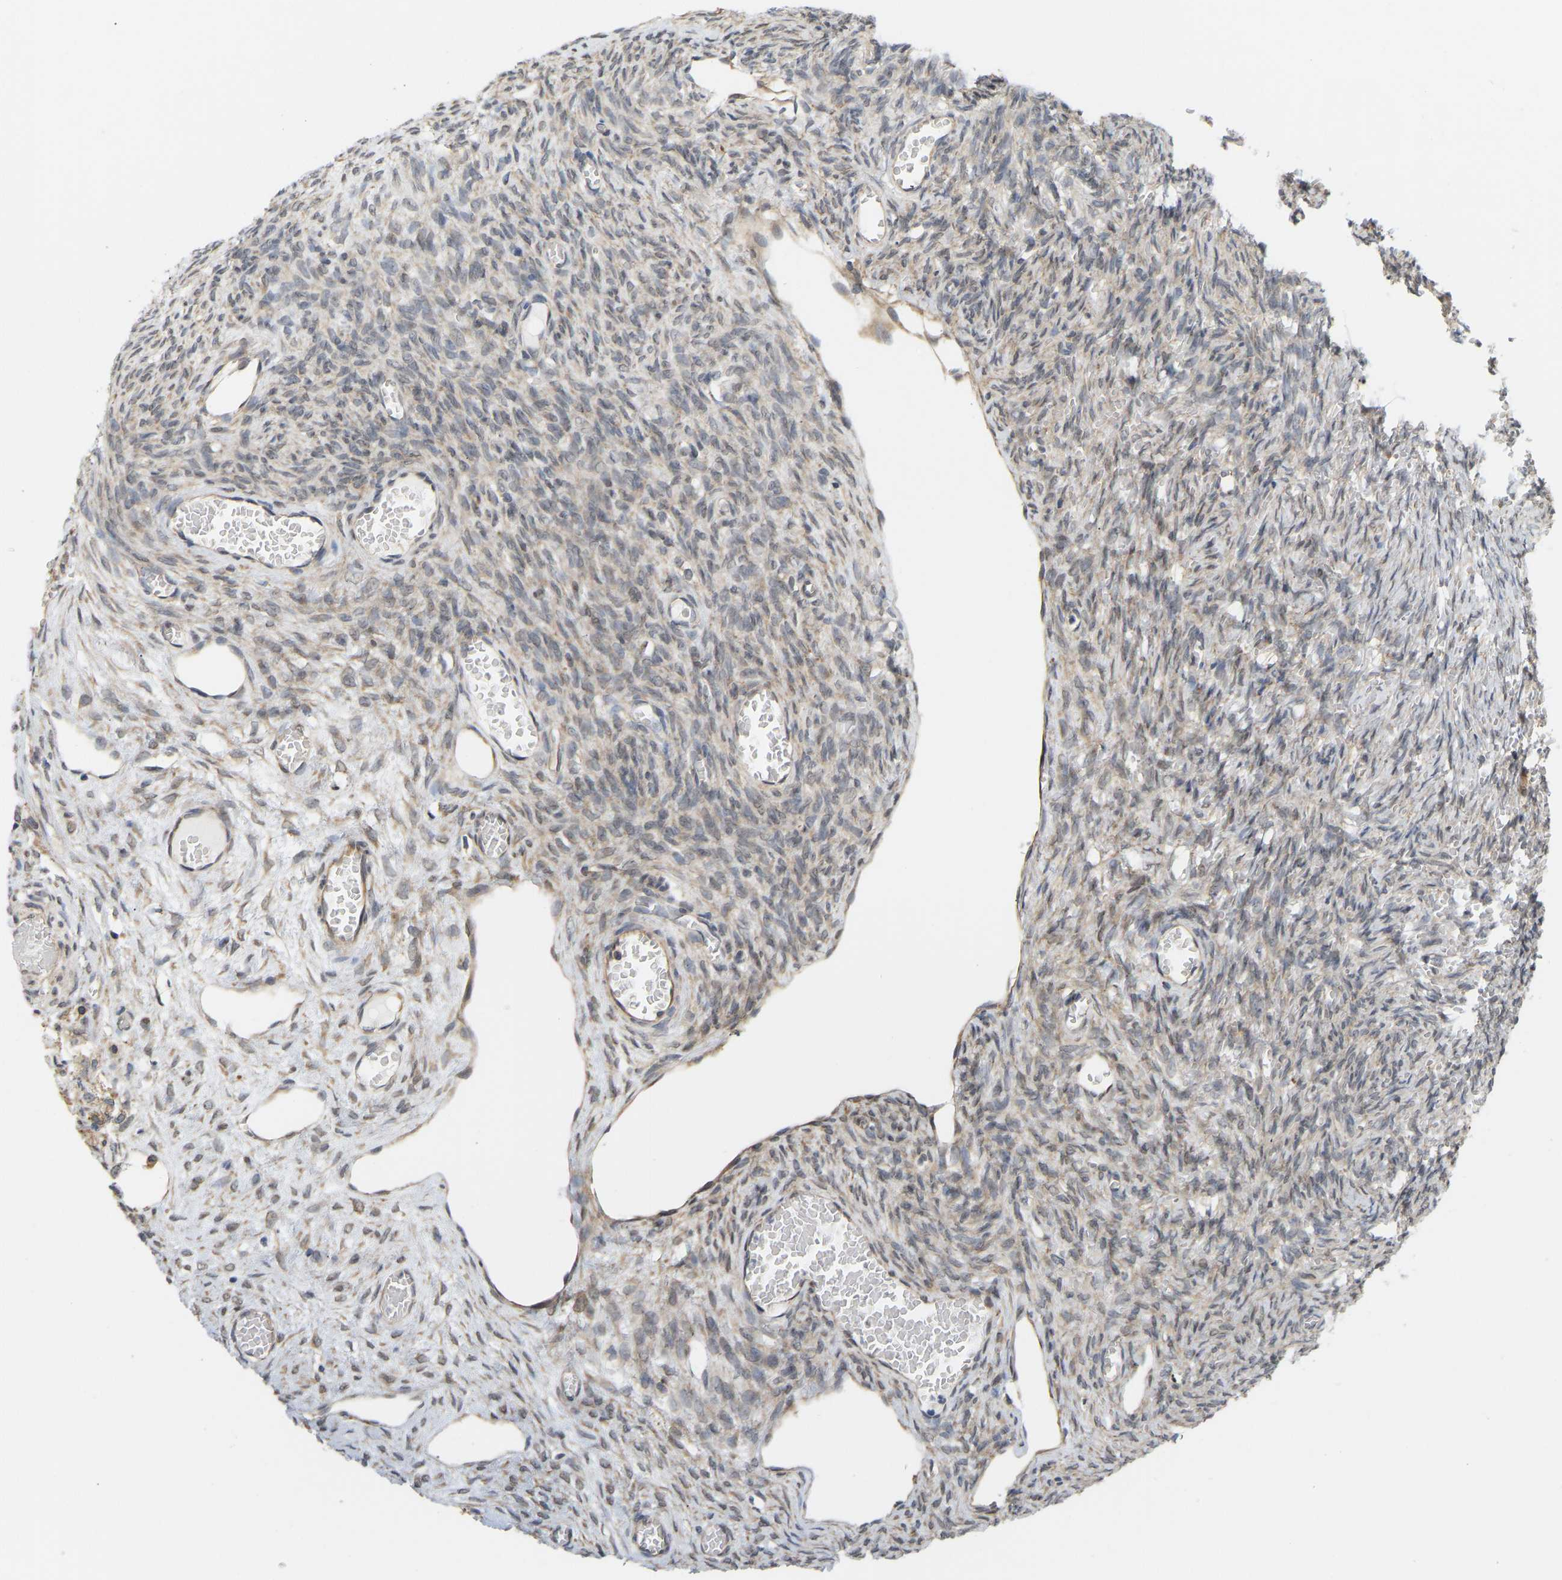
{"staining": {"intensity": "moderate", "quantity": ">75%", "location": "cytoplasmic/membranous"}, "tissue": "ovary", "cell_type": "Follicle cells", "image_type": "normal", "snomed": [{"axis": "morphology", "description": "Normal tissue, NOS"}, {"axis": "topography", "description": "Ovary"}], "caption": "DAB (3,3'-diaminobenzidine) immunohistochemical staining of normal ovary reveals moderate cytoplasmic/membranous protein positivity in approximately >75% of follicle cells. (DAB IHC with brightfield microscopy, high magnification).", "gene": "BEND3", "patient": {"sex": "female", "age": 27}}